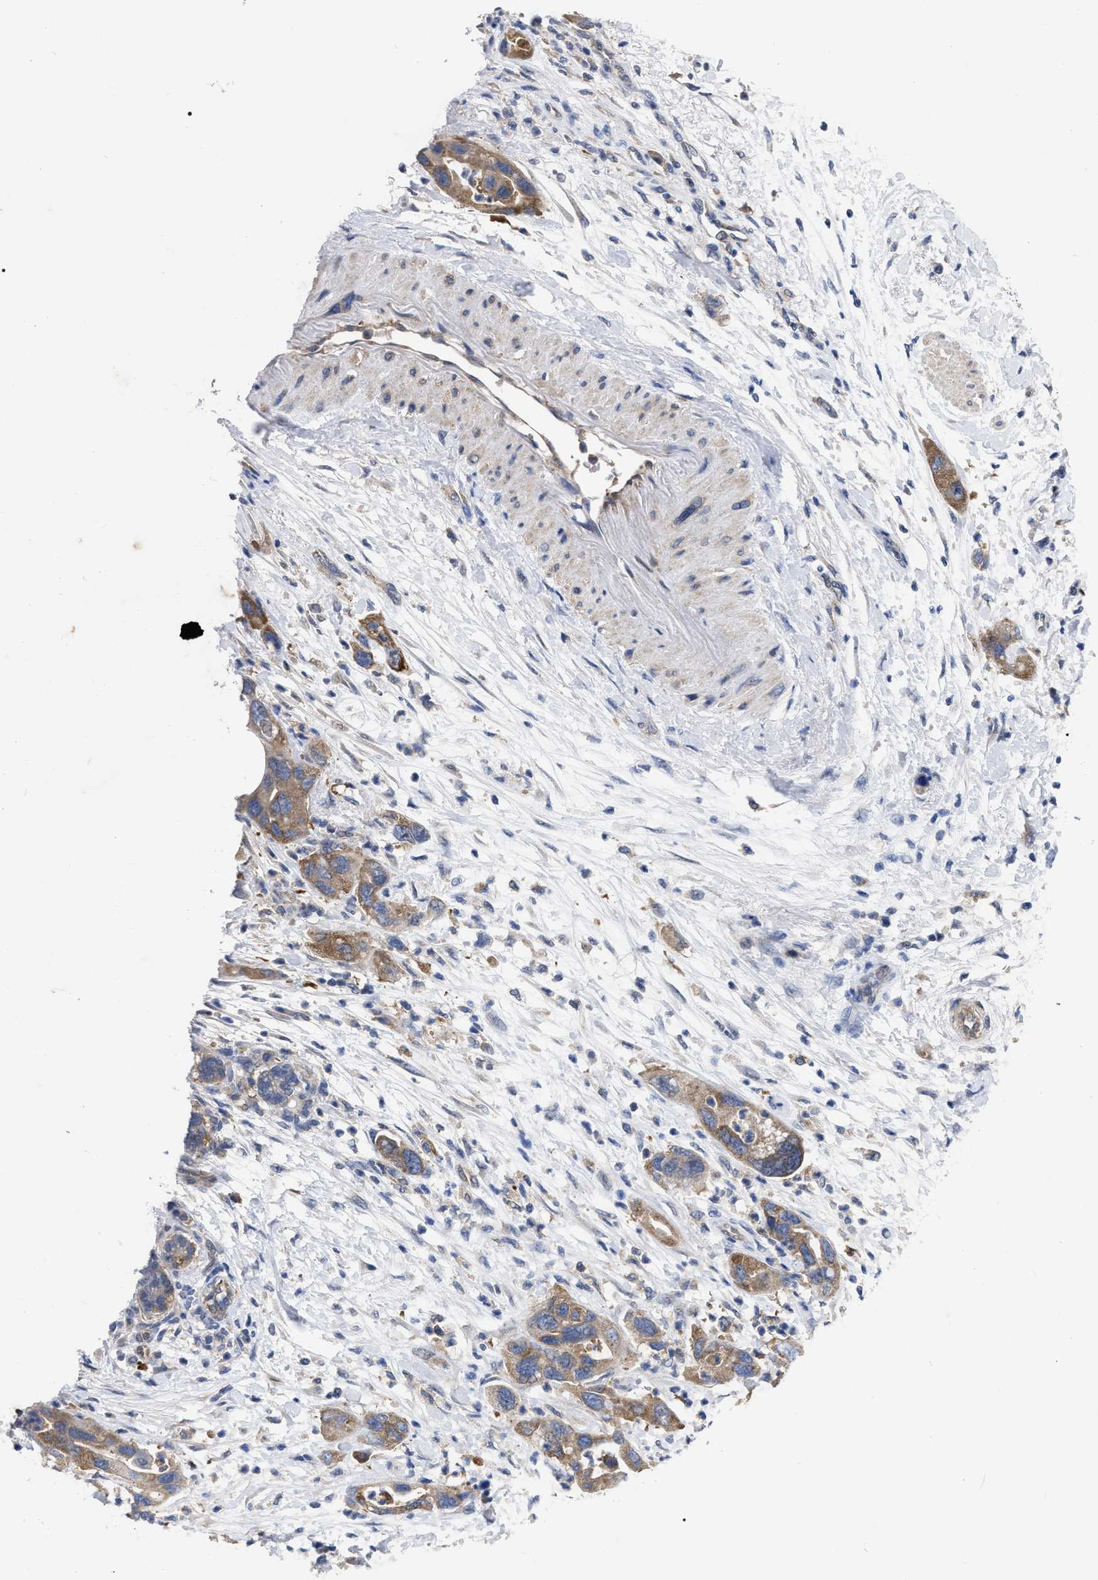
{"staining": {"intensity": "moderate", "quantity": ">75%", "location": "cytoplasmic/membranous"}, "tissue": "pancreatic cancer", "cell_type": "Tumor cells", "image_type": "cancer", "snomed": [{"axis": "morphology", "description": "Normal tissue, NOS"}, {"axis": "morphology", "description": "Adenocarcinoma, NOS"}, {"axis": "topography", "description": "Pancreas"}], "caption": "Adenocarcinoma (pancreatic) tissue exhibits moderate cytoplasmic/membranous positivity in about >75% of tumor cells The staining is performed using DAB (3,3'-diaminobenzidine) brown chromogen to label protein expression. The nuclei are counter-stained blue using hematoxylin.", "gene": "TCP1", "patient": {"sex": "female", "age": 71}}